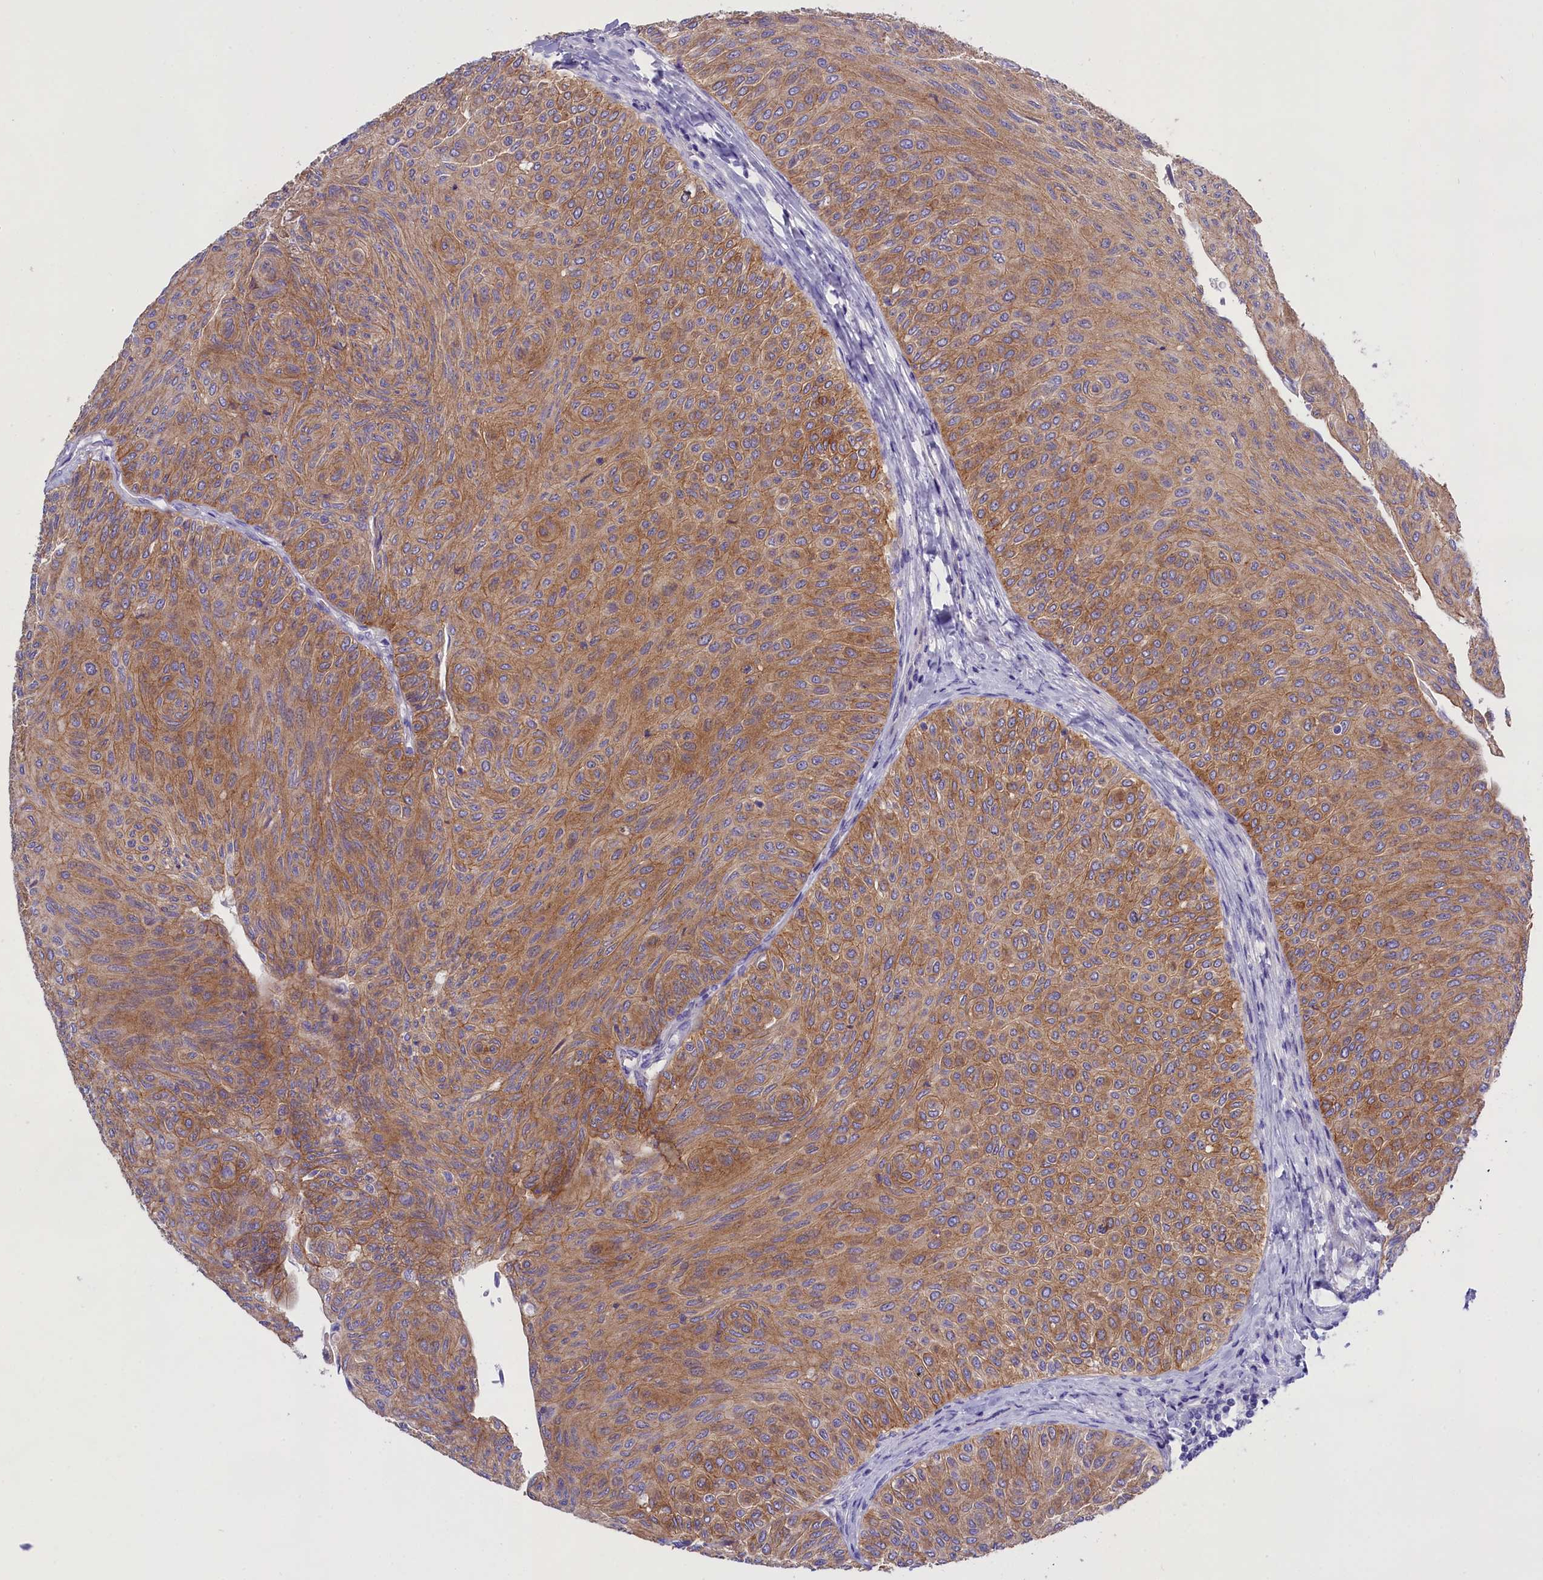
{"staining": {"intensity": "strong", "quantity": "25%-75%", "location": "cytoplasmic/membranous"}, "tissue": "urothelial cancer", "cell_type": "Tumor cells", "image_type": "cancer", "snomed": [{"axis": "morphology", "description": "Urothelial carcinoma, Low grade"}, {"axis": "topography", "description": "Urinary bladder"}], "caption": "Immunohistochemistry of low-grade urothelial carcinoma exhibits high levels of strong cytoplasmic/membranous positivity in approximately 25%-75% of tumor cells.", "gene": "PPP1R13L", "patient": {"sex": "male", "age": 78}}